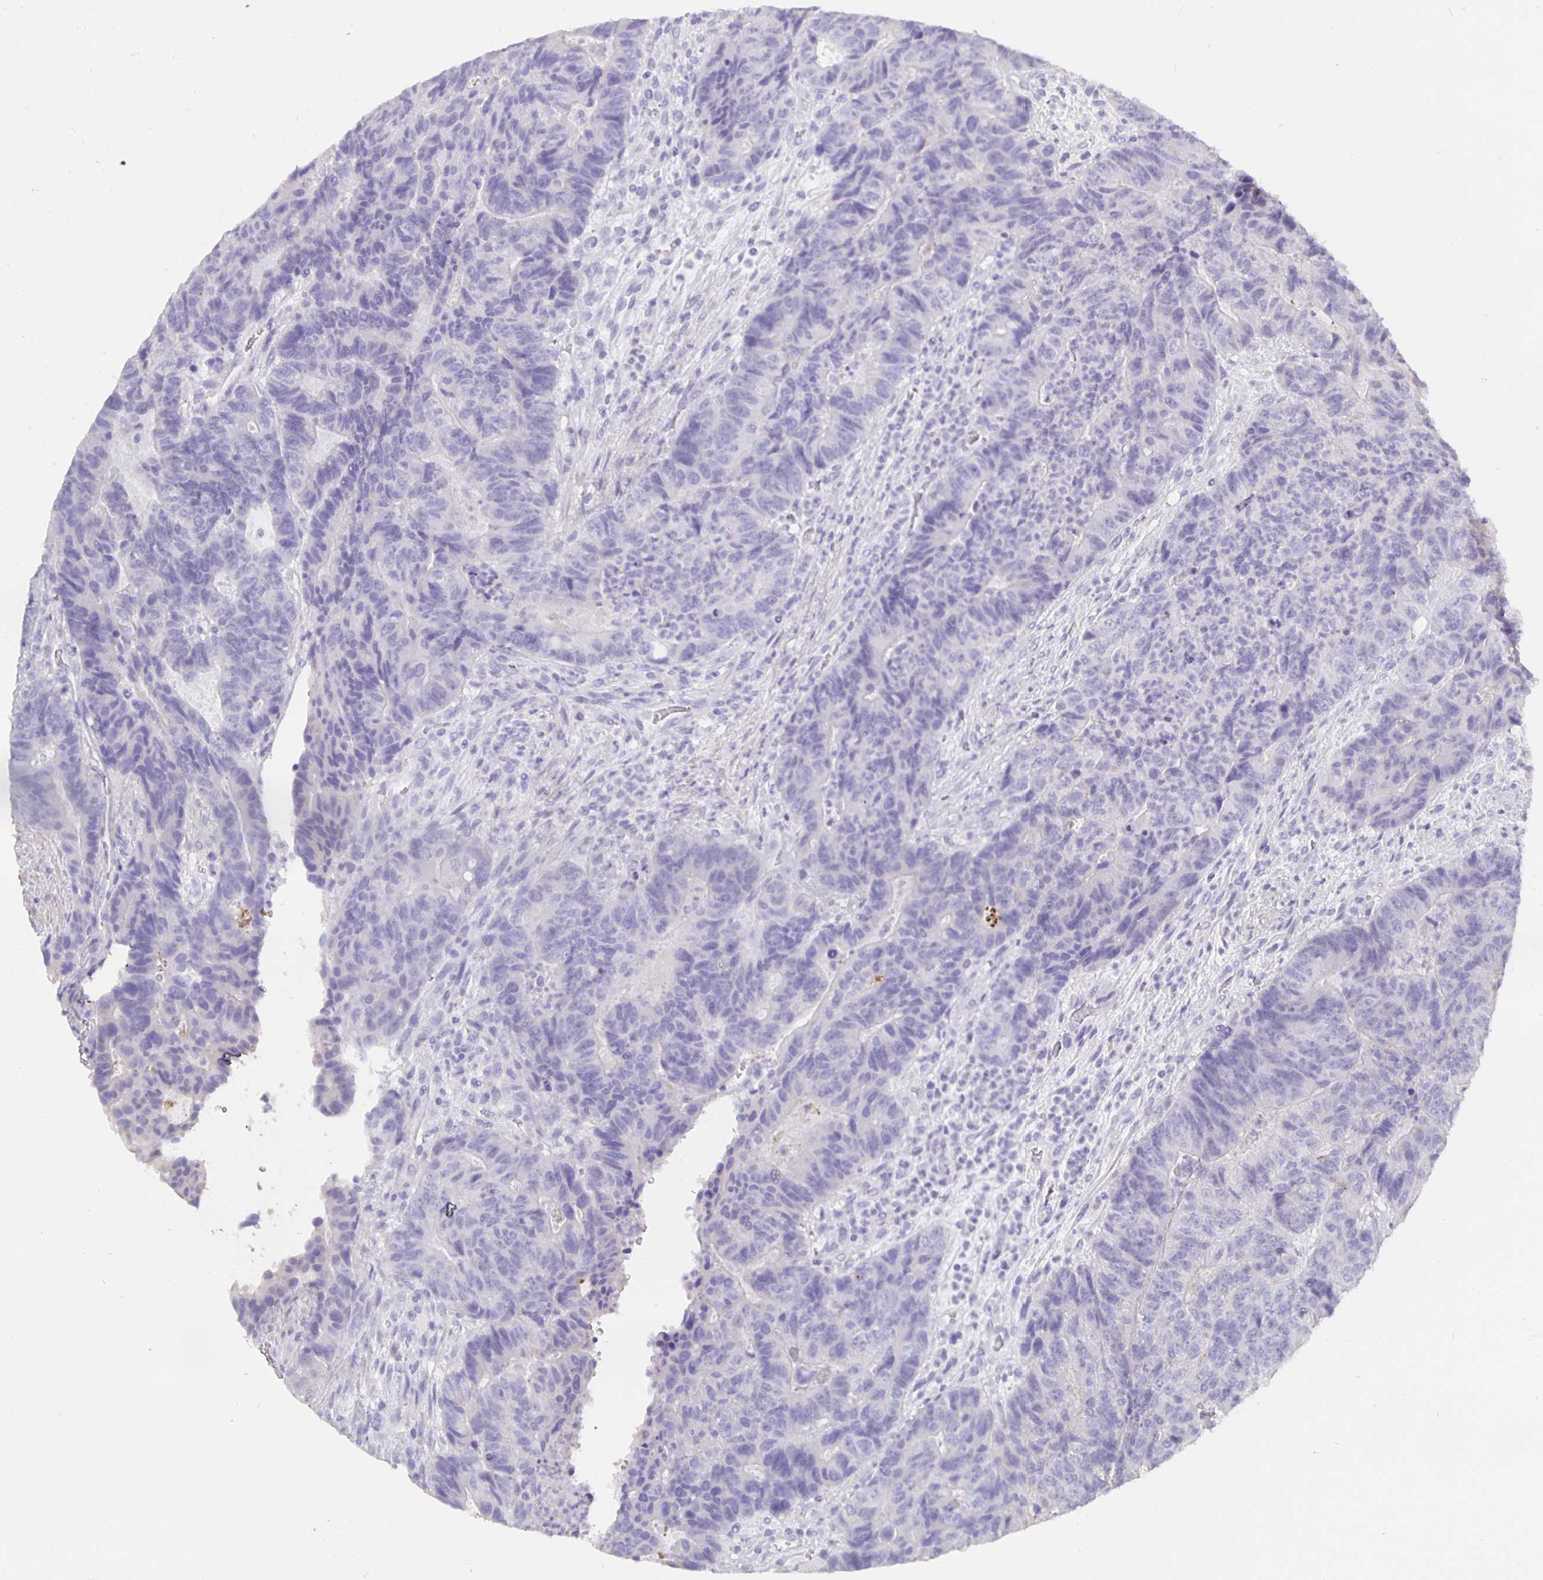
{"staining": {"intensity": "negative", "quantity": "none", "location": "none"}, "tissue": "colorectal cancer", "cell_type": "Tumor cells", "image_type": "cancer", "snomed": [{"axis": "morphology", "description": "Adenocarcinoma, NOS"}, {"axis": "topography", "description": "Colon"}], "caption": "Colorectal cancer (adenocarcinoma) stained for a protein using IHC reveals no expression tumor cells.", "gene": "CFAP74", "patient": {"sex": "female", "age": 48}}